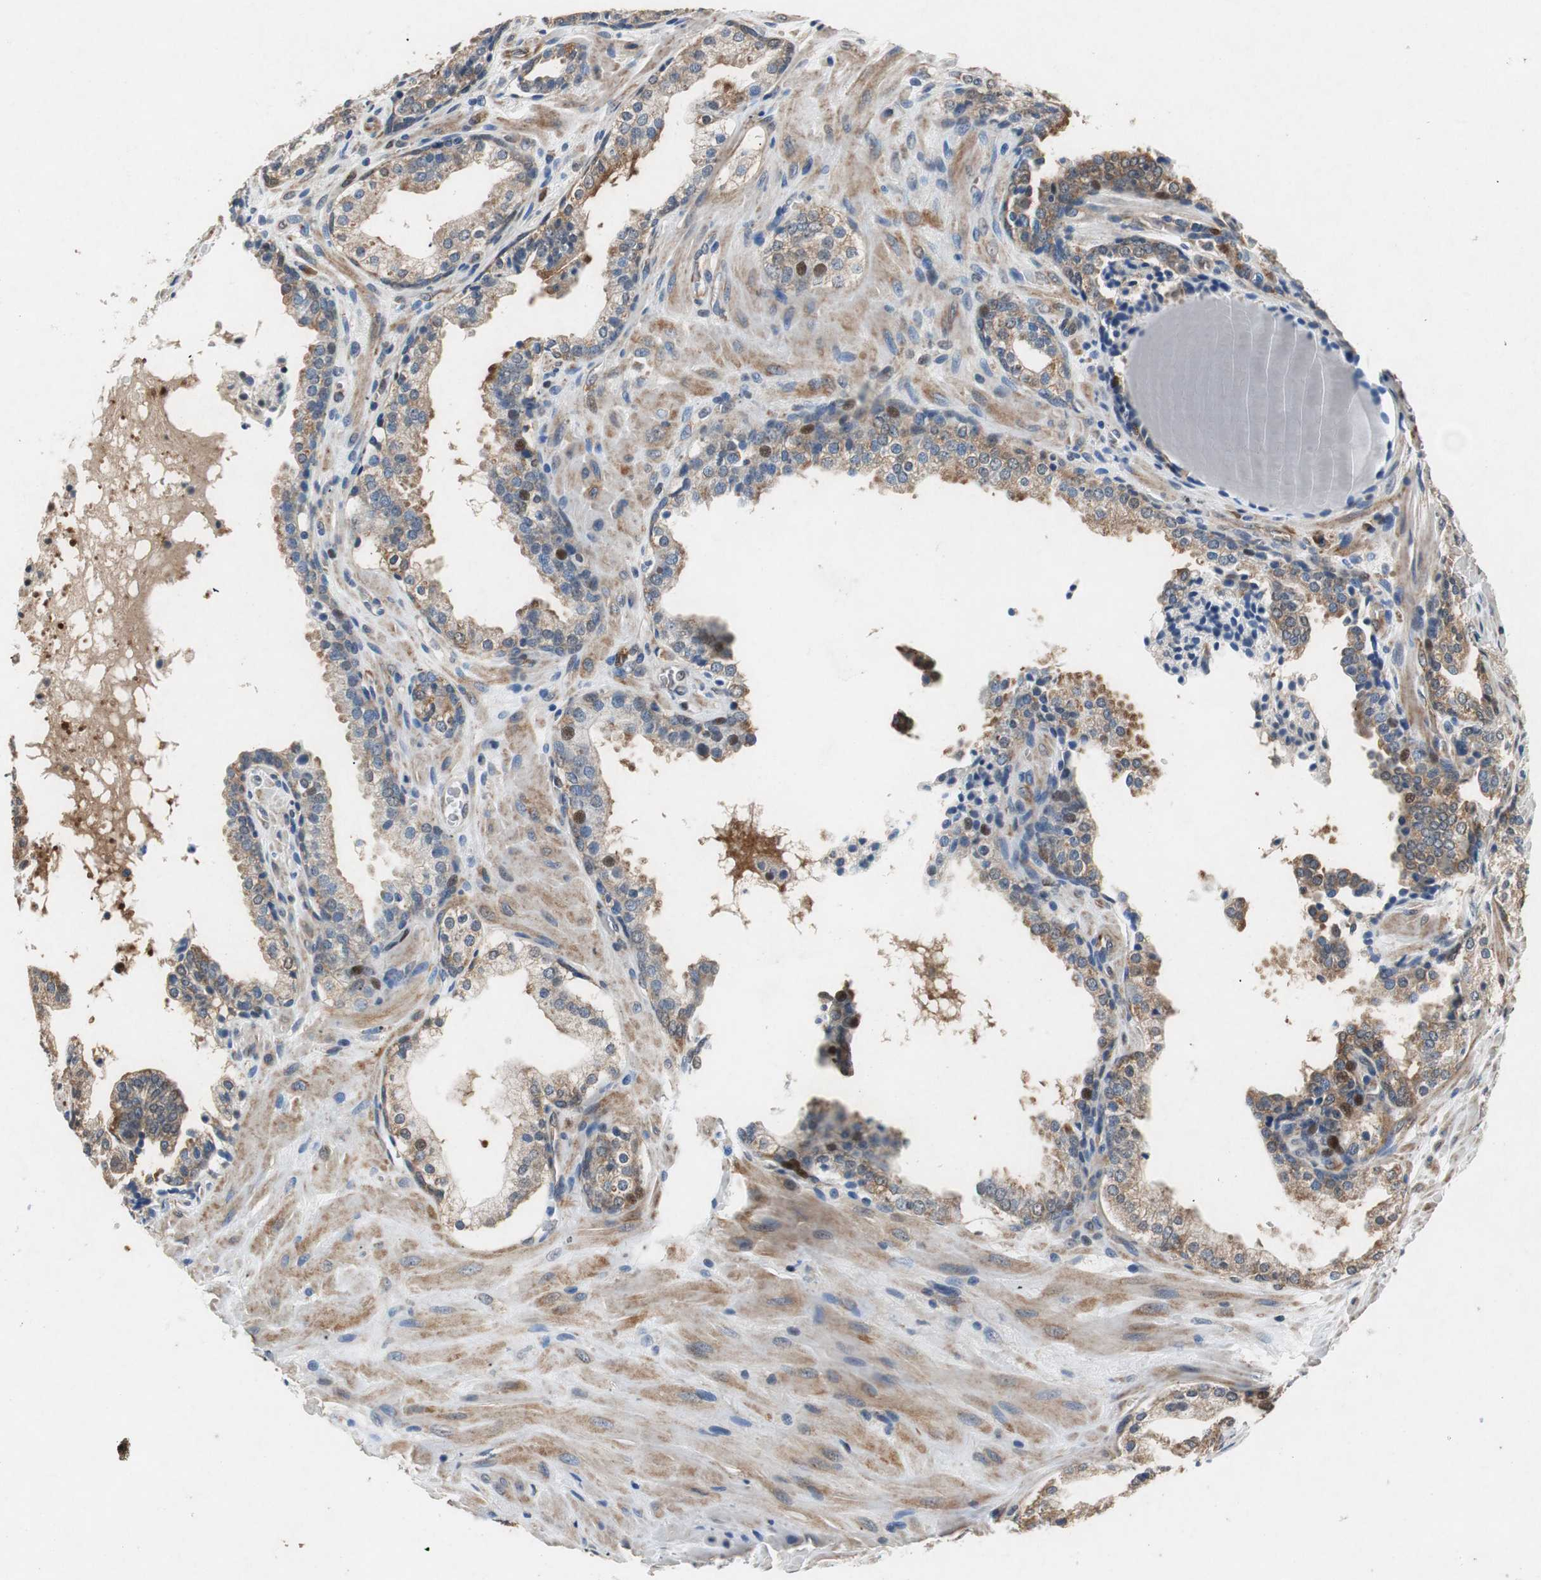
{"staining": {"intensity": "moderate", "quantity": "25%-75%", "location": "cytoplasmic/membranous,nuclear"}, "tissue": "prostate cancer", "cell_type": "Tumor cells", "image_type": "cancer", "snomed": [{"axis": "morphology", "description": "Adenocarcinoma, High grade"}, {"axis": "topography", "description": "Prostate"}], "caption": "Tumor cells display medium levels of moderate cytoplasmic/membranous and nuclear staining in about 25%-75% of cells in prostate cancer. (IHC, brightfield microscopy, high magnification).", "gene": "RPL35", "patient": {"sex": "male", "age": 68}}